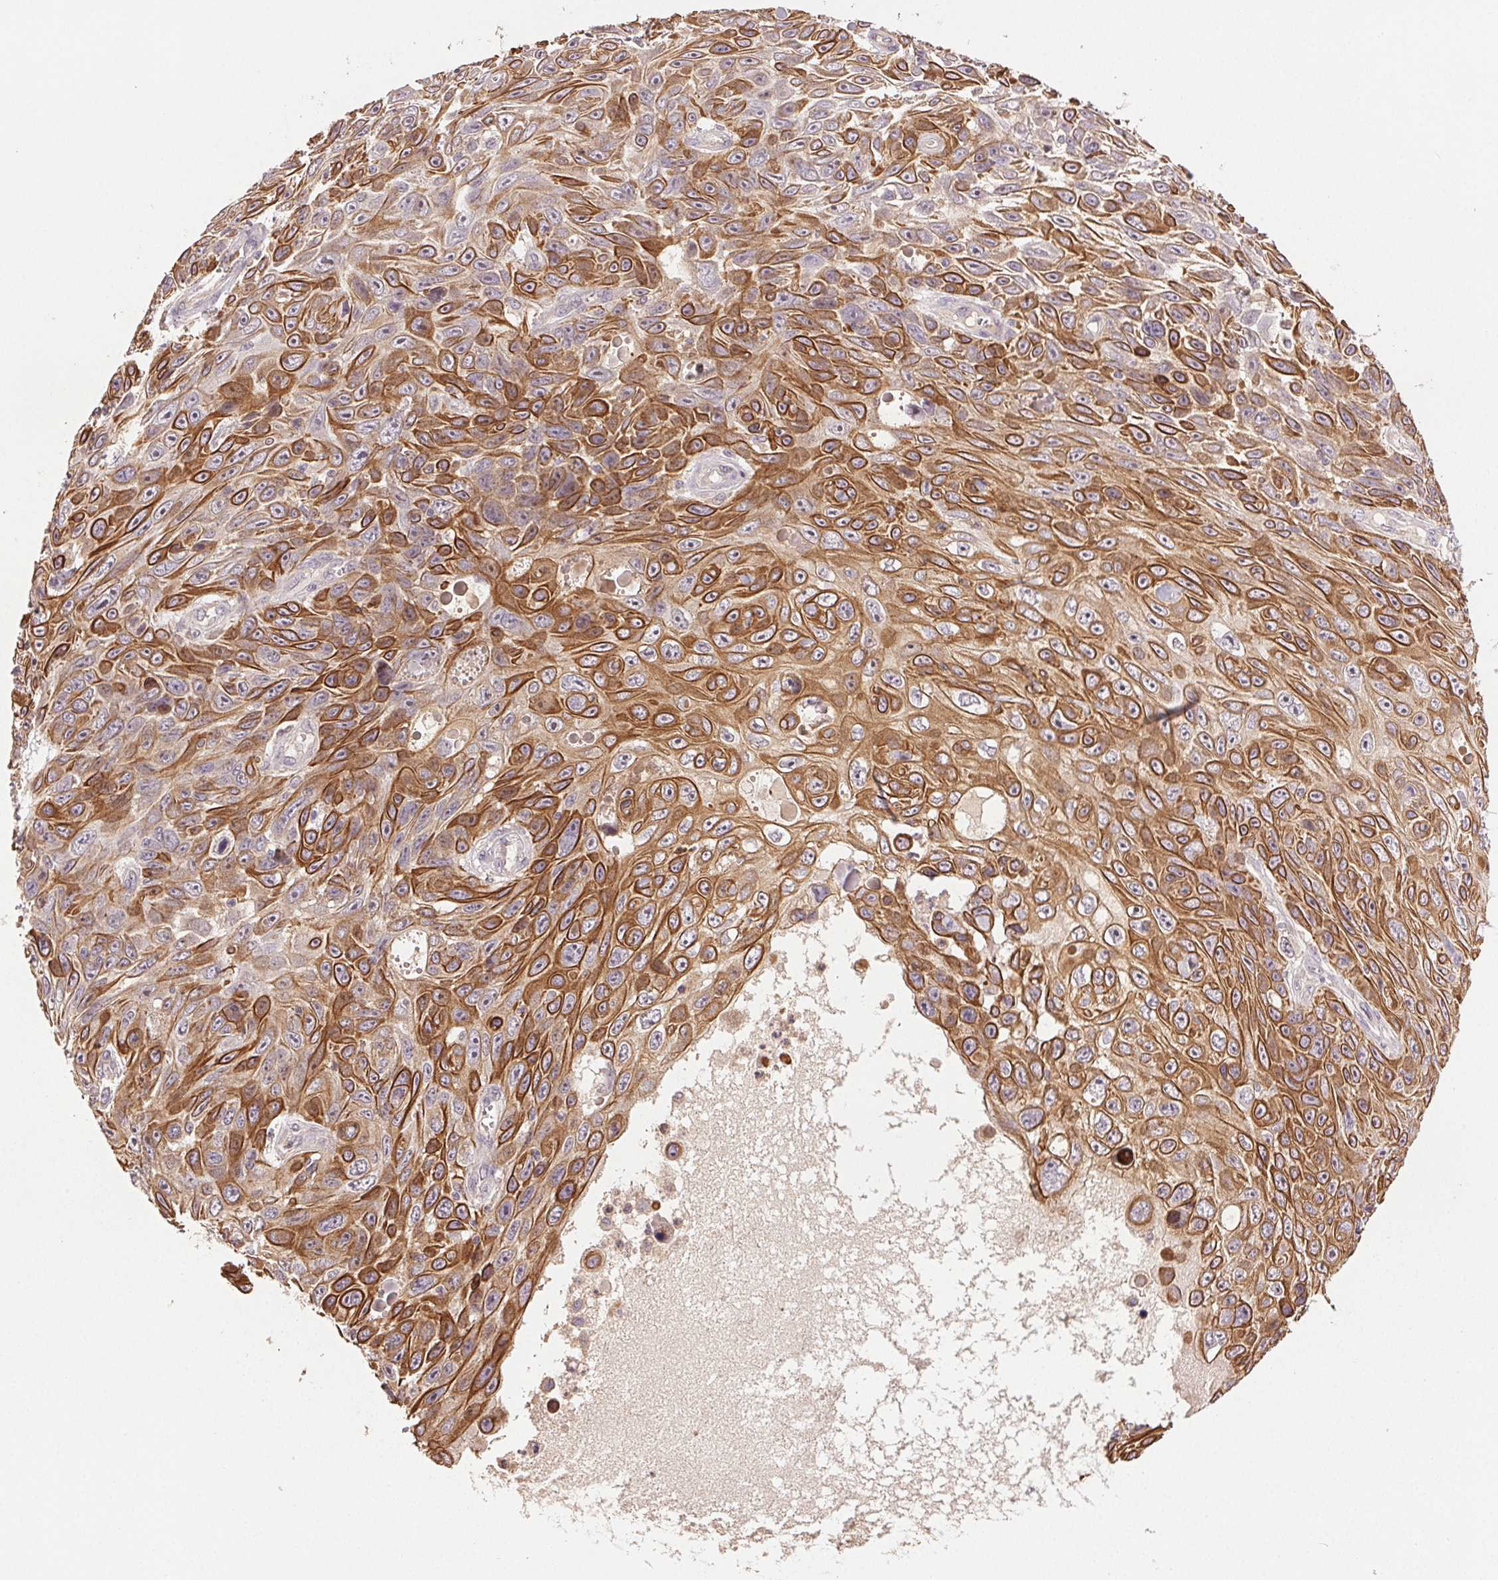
{"staining": {"intensity": "strong", "quantity": "25%-75%", "location": "cytoplasmic/membranous"}, "tissue": "skin cancer", "cell_type": "Tumor cells", "image_type": "cancer", "snomed": [{"axis": "morphology", "description": "Squamous cell carcinoma, NOS"}, {"axis": "topography", "description": "Skin"}], "caption": "Skin cancer stained for a protein (brown) reveals strong cytoplasmic/membranous positive staining in approximately 25%-75% of tumor cells.", "gene": "TMEM253", "patient": {"sex": "male", "age": 82}}